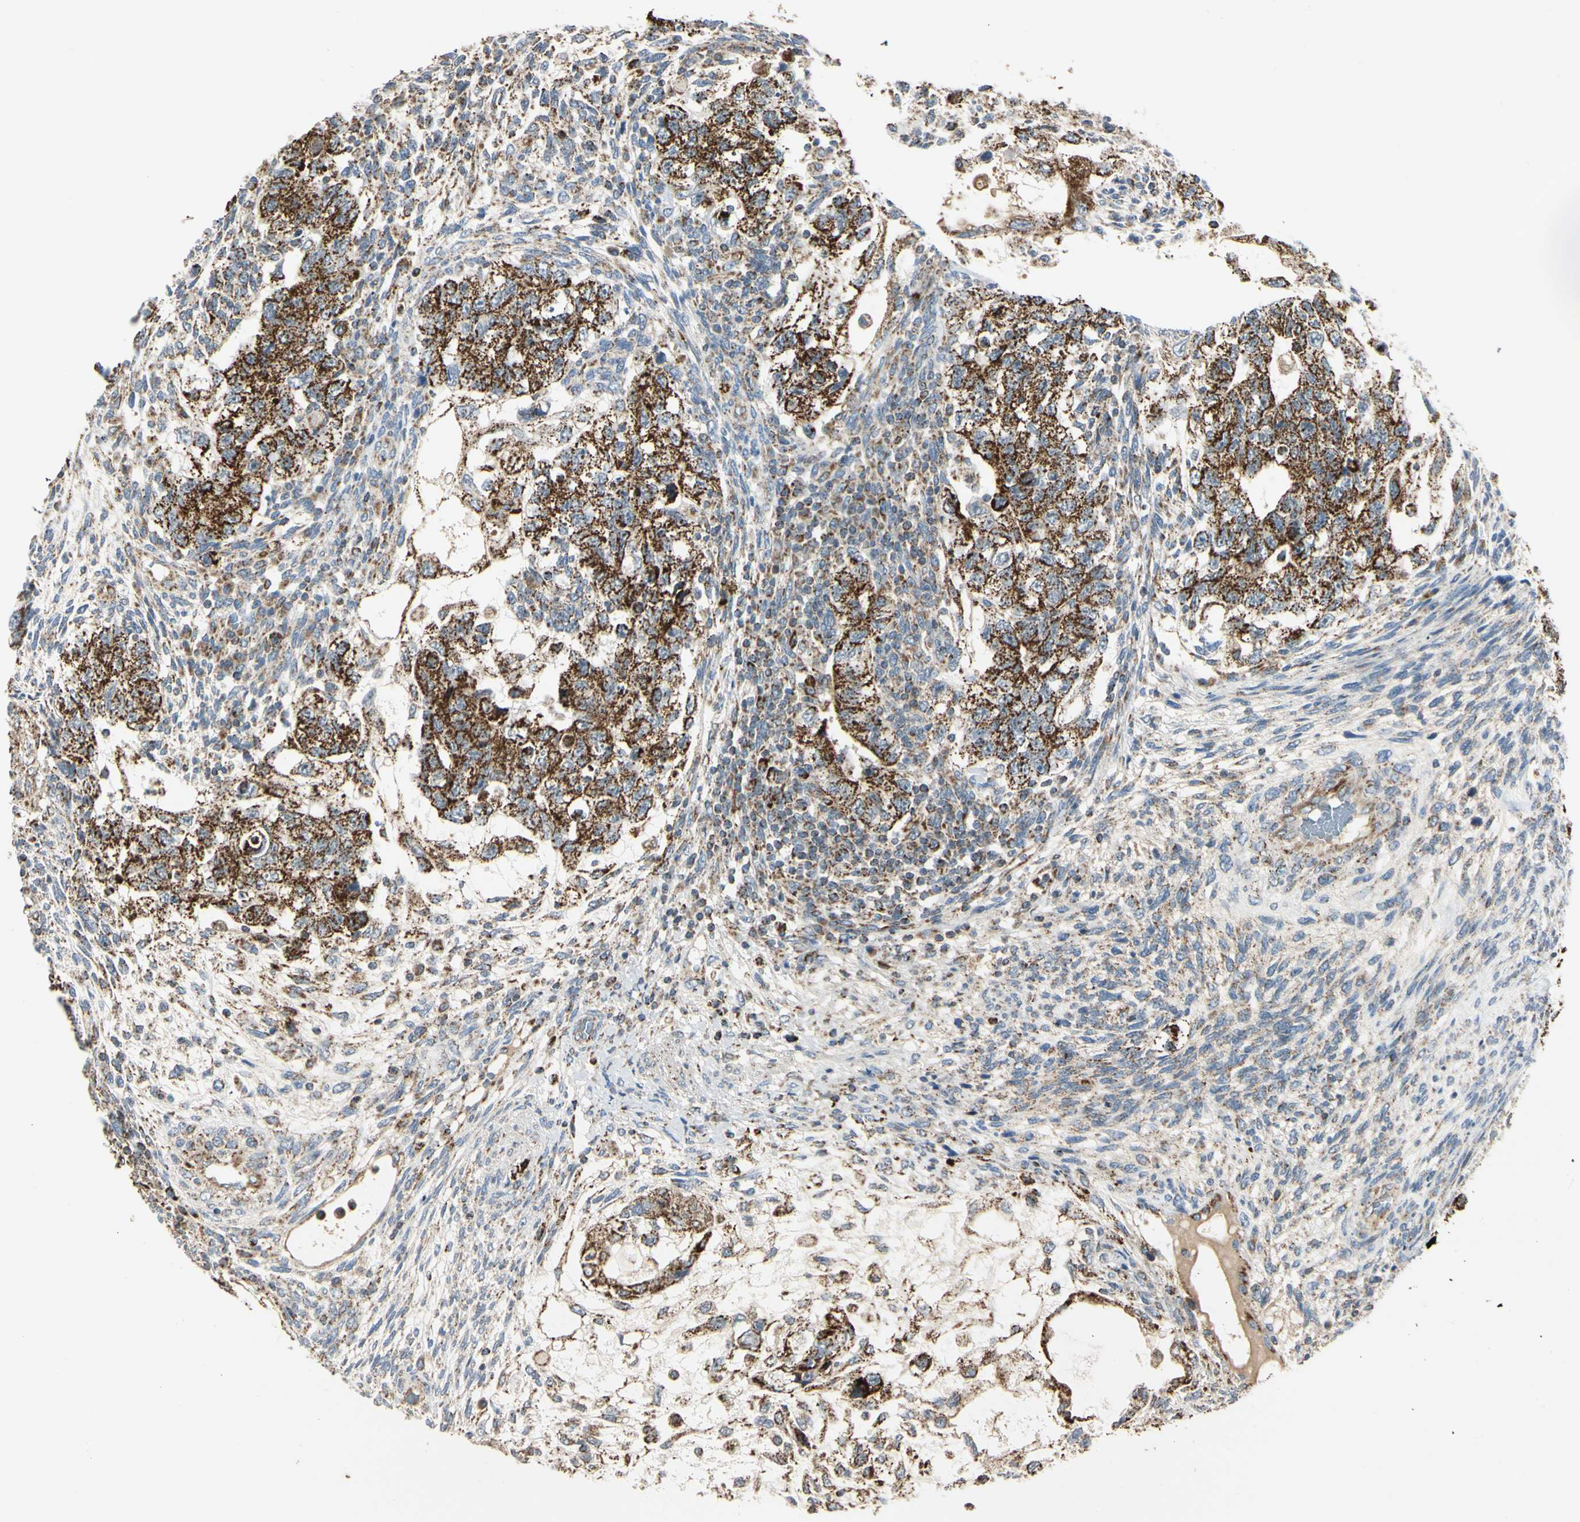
{"staining": {"intensity": "strong", "quantity": ">75%", "location": "cytoplasmic/membranous"}, "tissue": "testis cancer", "cell_type": "Tumor cells", "image_type": "cancer", "snomed": [{"axis": "morphology", "description": "Normal tissue, NOS"}, {"axis": "morphology", "description": "Carcinoma, Embryonal, NOS"}, {"axis": "topography", "description": "Testis"}], "caption": "Immunohistochemistry of human testis embryonal carcinoma displays high levels of strong cytoplasmic/membranous positivity in about >75% of tumor cells.", "gene": "ANKS6", "patient": {"sex": "male", "age": 36}}